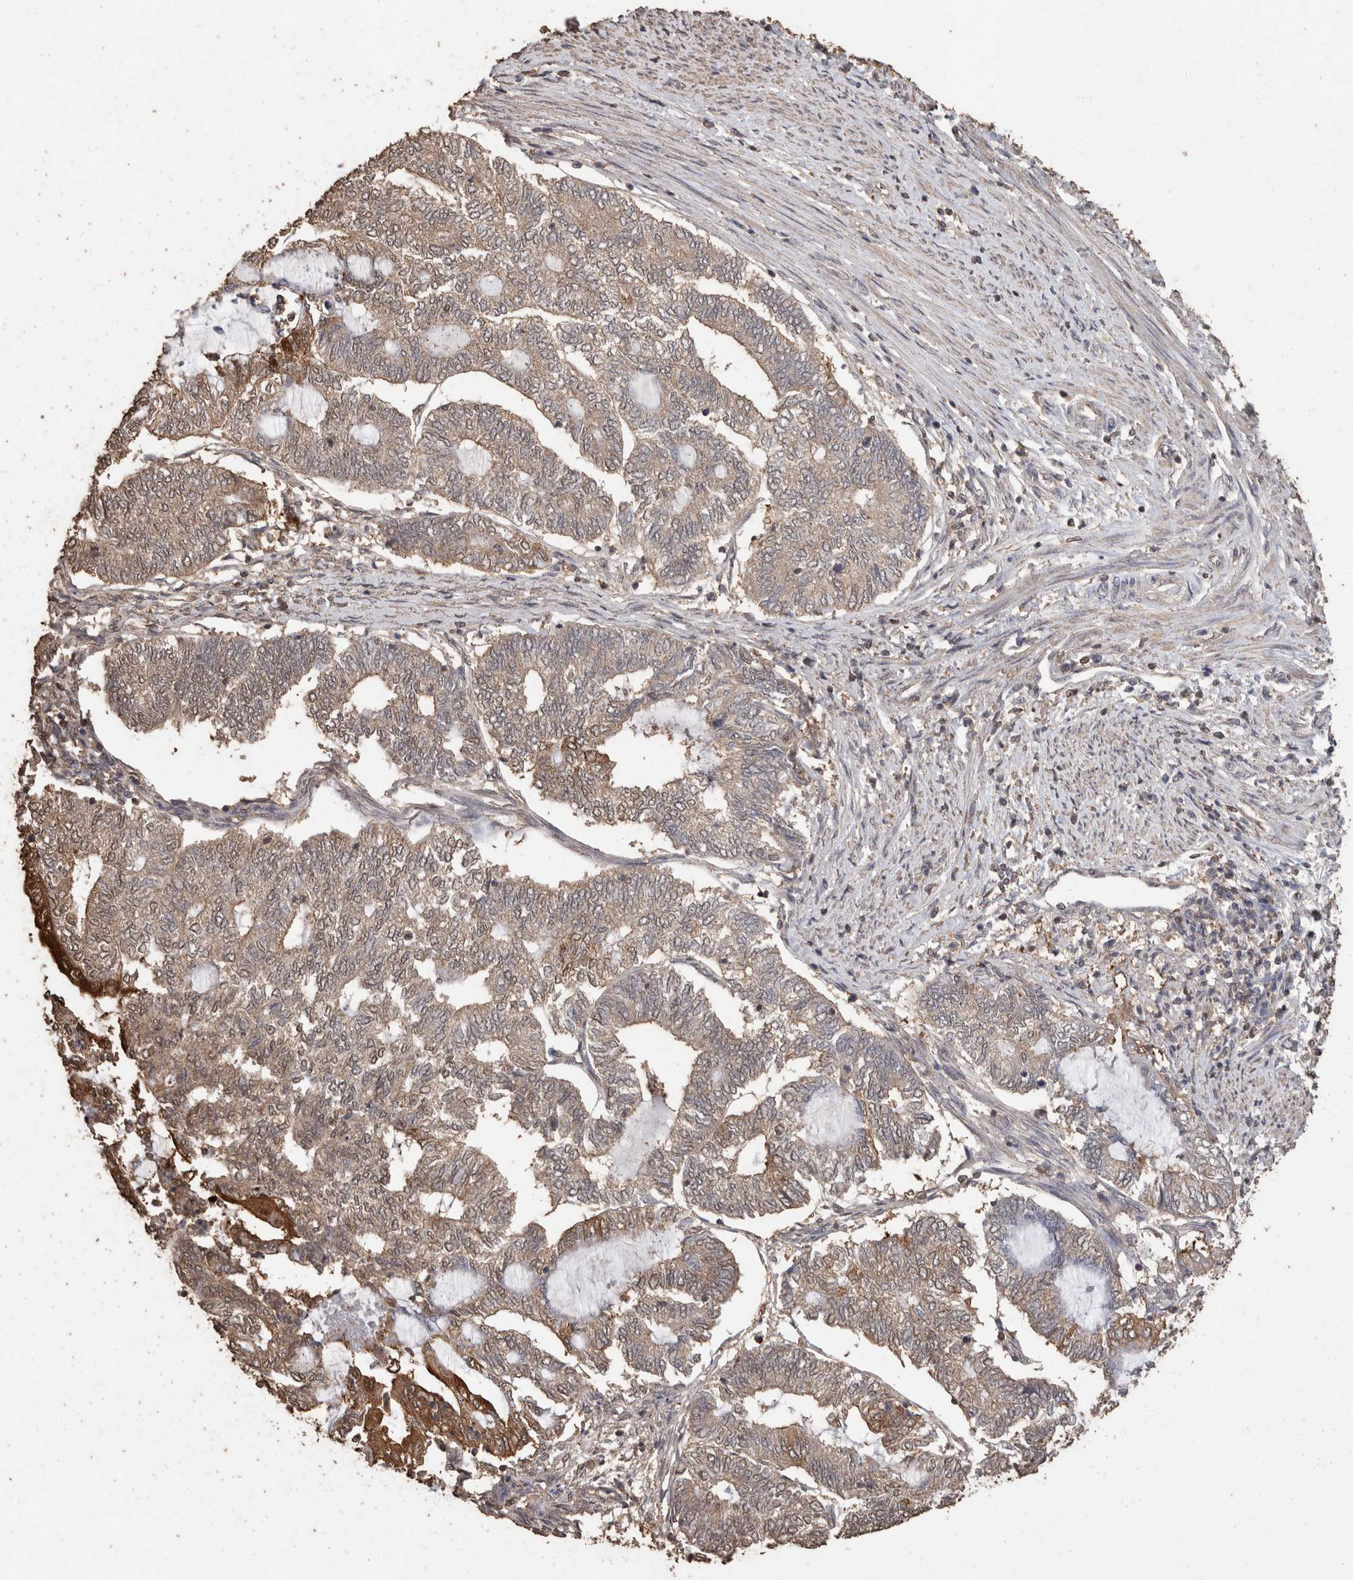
{"staining": {"intensity": "moderate", "quantity": "<25%", "location": "cytoplasmic/membranous"}, "tissue": "endometrial cancer", "cell_type": "Tumor cells", "image_type": "cancer", "snomed": [{"axis": "morphology", "description": "Adenocarcinoma, NOS"}, {"axis": "topography", "description": "Uterus"}, {"axis": "topography", "description": "Endometrium"}], "caption": "This photomicrograph exhibits immunohistochemistry staining of endometrial adenocarcinoma, with low moderate cytoplasmic/membranous expression in about <25% of tumor cells.", "gene": "CX3CL1", "patient": {"sex": "female", "age": 70}}